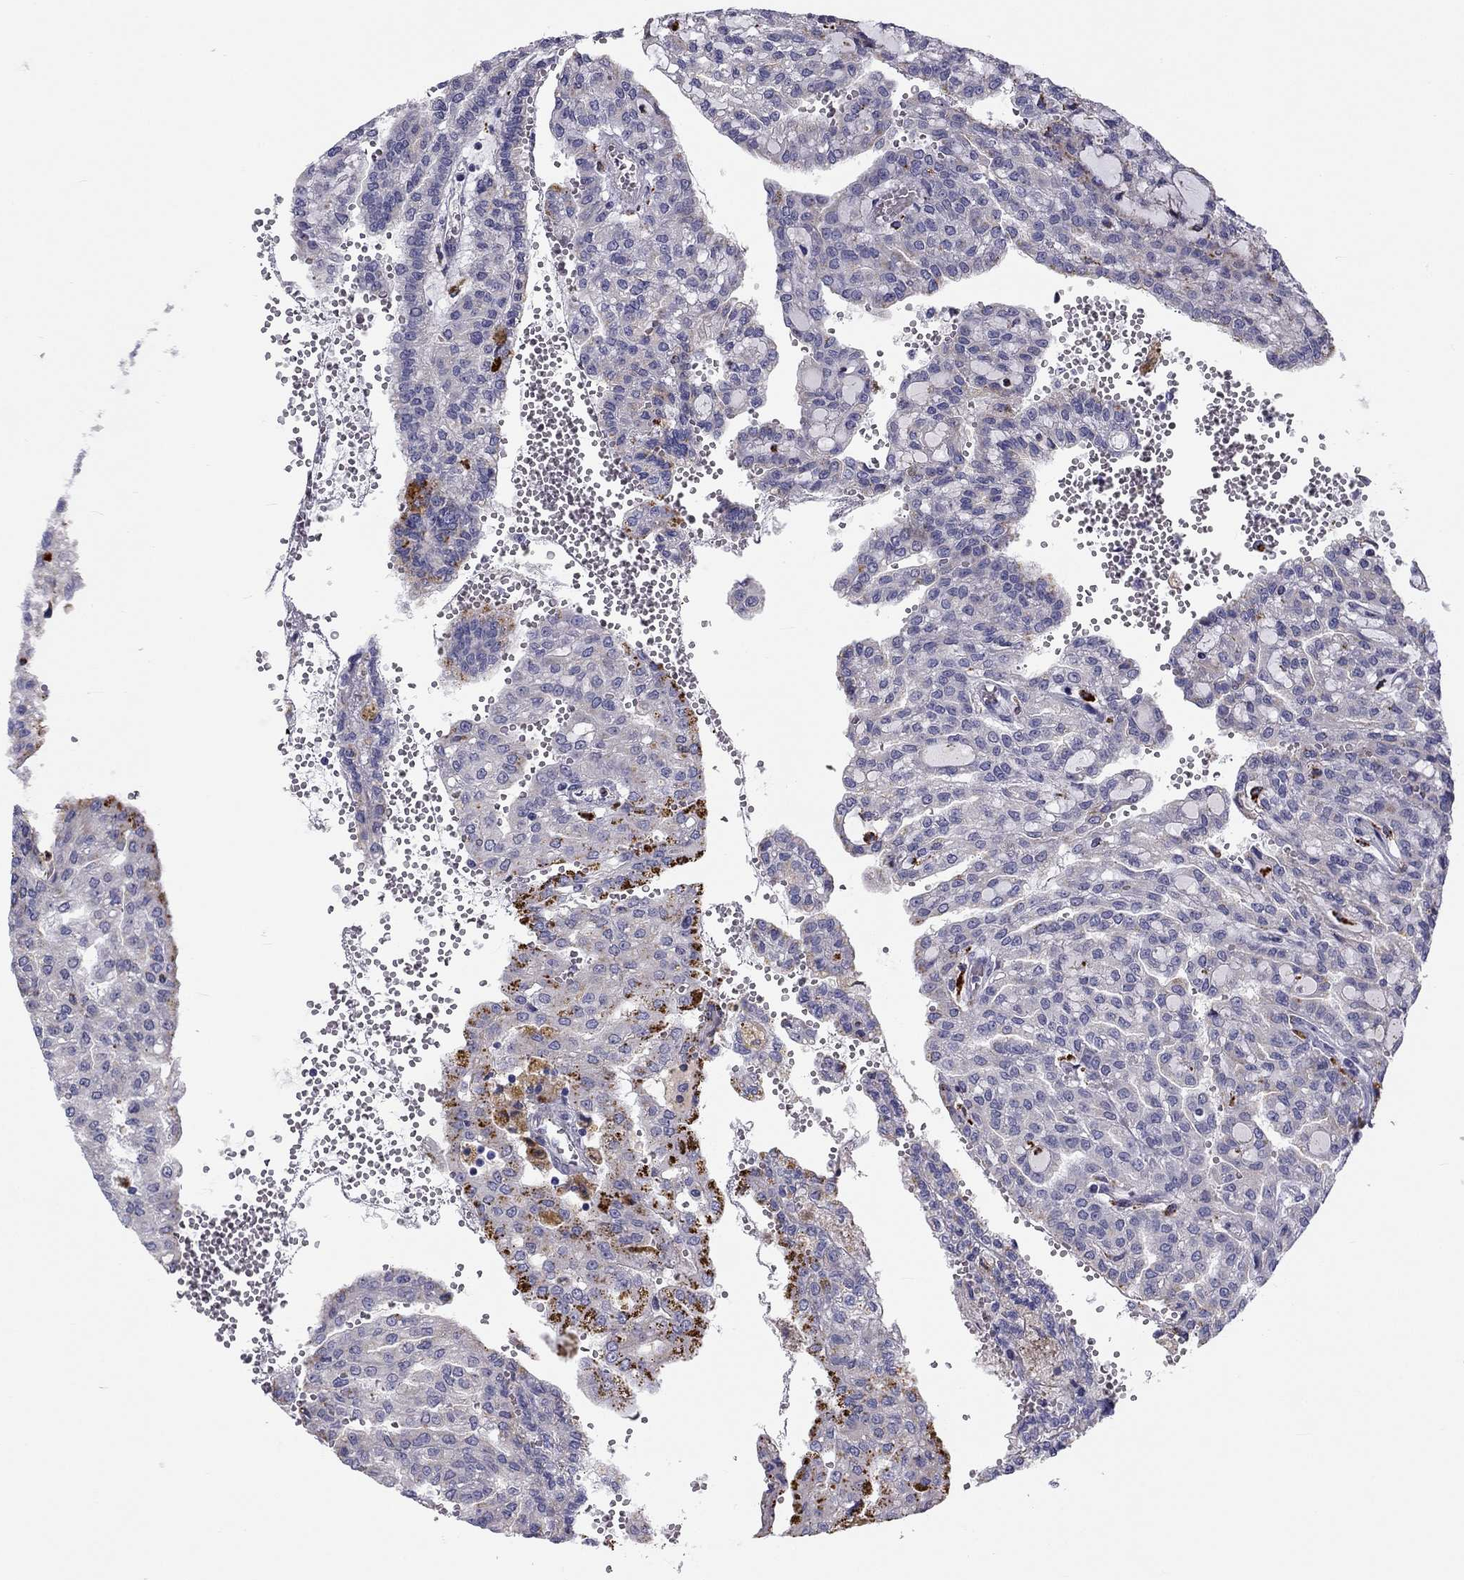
{"staining": {"intensity": "negative", "quantity": "none", "location": "none"}, "tissue": "renal cancer", "cell_type": "Tumor cells", "image_type": "cancer", "snomed": [{"axis": "morphology", "description": "Adenocarcinoma, NOS"}, {"axis": "topography", "description": "Kidney"}], "caption": "Immunohistochemistry of human renal cancer (adenocarcinoma) shows no staining in tumor cells. (DAB IHC with hematoxylin counter stain).", "gene": "CLPSL2", "patient": {"sex": "male", "age": 63}}